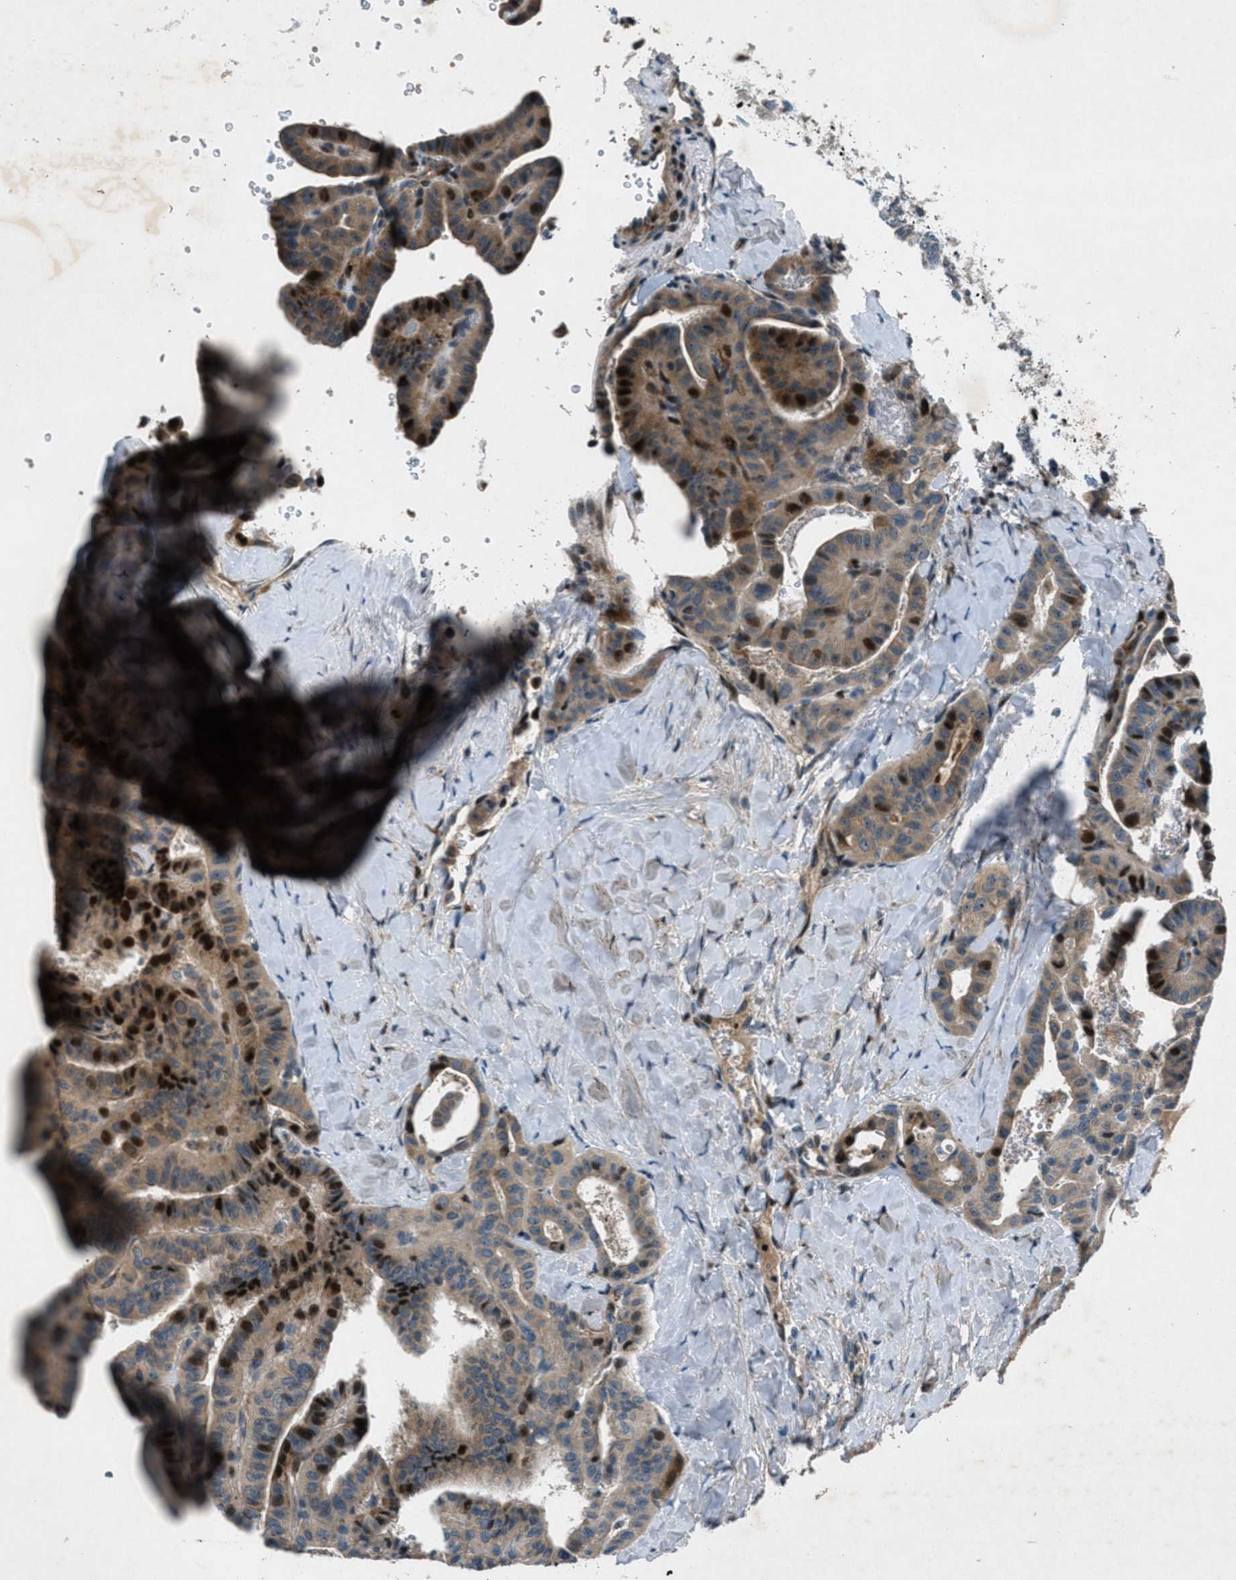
{"staining": {"intensity": "strong", "quantity": "25%-75%", "location": "cytoplasmic/membranous,nuclear"}, "tissue": "thyroid cancer", "cell_type": "Tumor cells", "image_type": "cancer", "snomed": [{"axis": "morphology", "description": "Papillary adenocarcinoma, NOS"}, {"axis": "topography", "description": "Thyroid gland"}], "caption": "Immunohistochemistry staining of papillary adenocarcinoma (thyroid), which shows high levels of strong cytoplasmic/membranous and nuclear expression in about 25%-75% of tumor cells indicating strong cytoplasmic/membranous and nuclear protein positivity. The staining was performed using DAB (3,3'-diaminobenzidine) (brown) for protein detection and nuclei were counterstained in hematoxylin (blue).", "gene": "CLEC2D", "patient": {"sex": "male", "age": 77}}